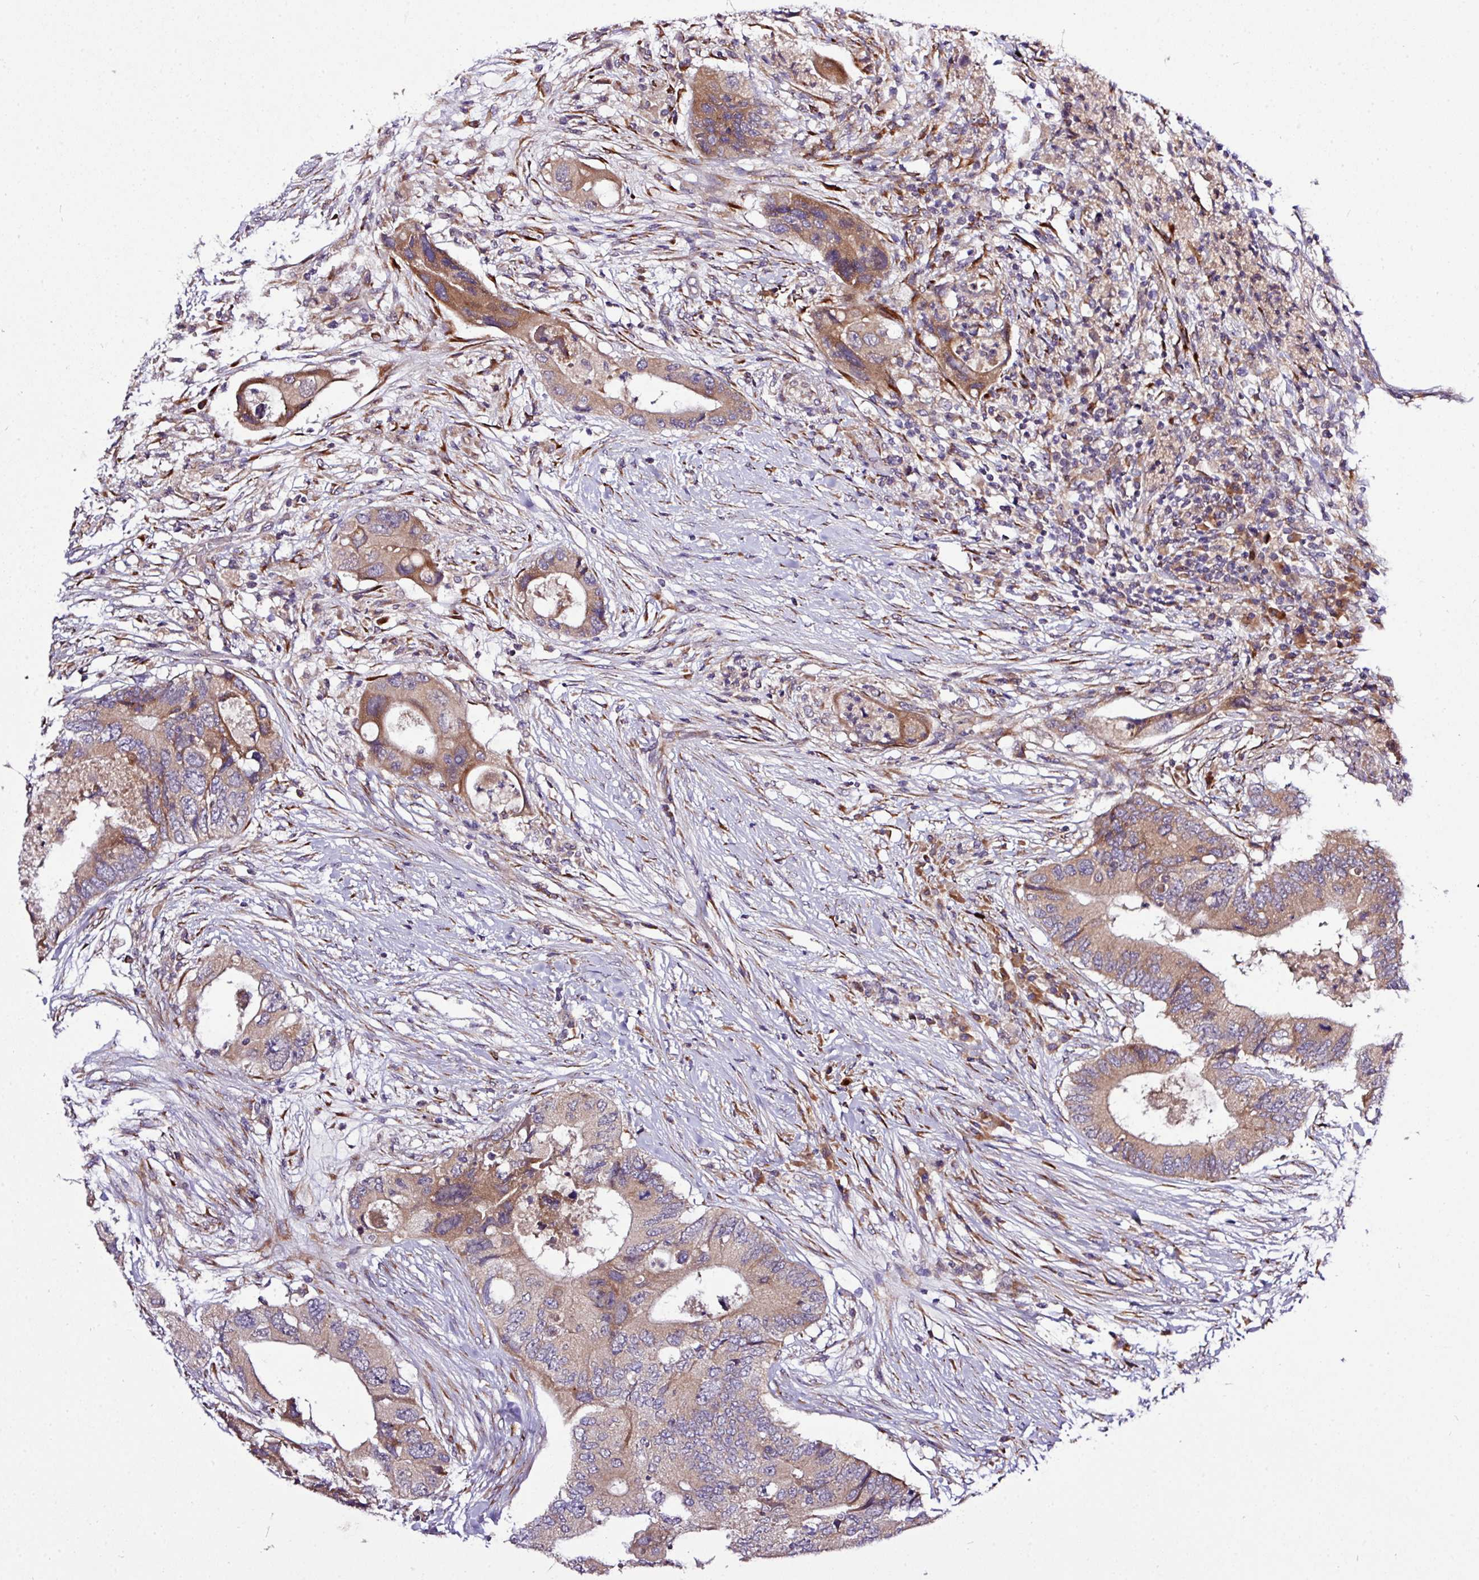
{"staining": {"intensity": "moderate", "quantity": ">75%", "location": "cytoplasmic/membranous"}, "tissue": "colorectal cancer", "cell_type": "Tumor cells", "image_type": "cancer", "snomed": [{"axis": "morphology", "description": "Adenocarcinoma, NOS"}, {"axis": "topography", "description": "Colon"}], "caption": "Immunohistochemical staining of human colorectal adenocarcinoma demonstrates medium levels of moderate cytoplasmic/membranous staining in about >75% of tumor cells. (DAB IHC with brightfield microscopy, high magnification).", "gene": "TM2D2", "patient": {"sex": "male", "age": 71}}